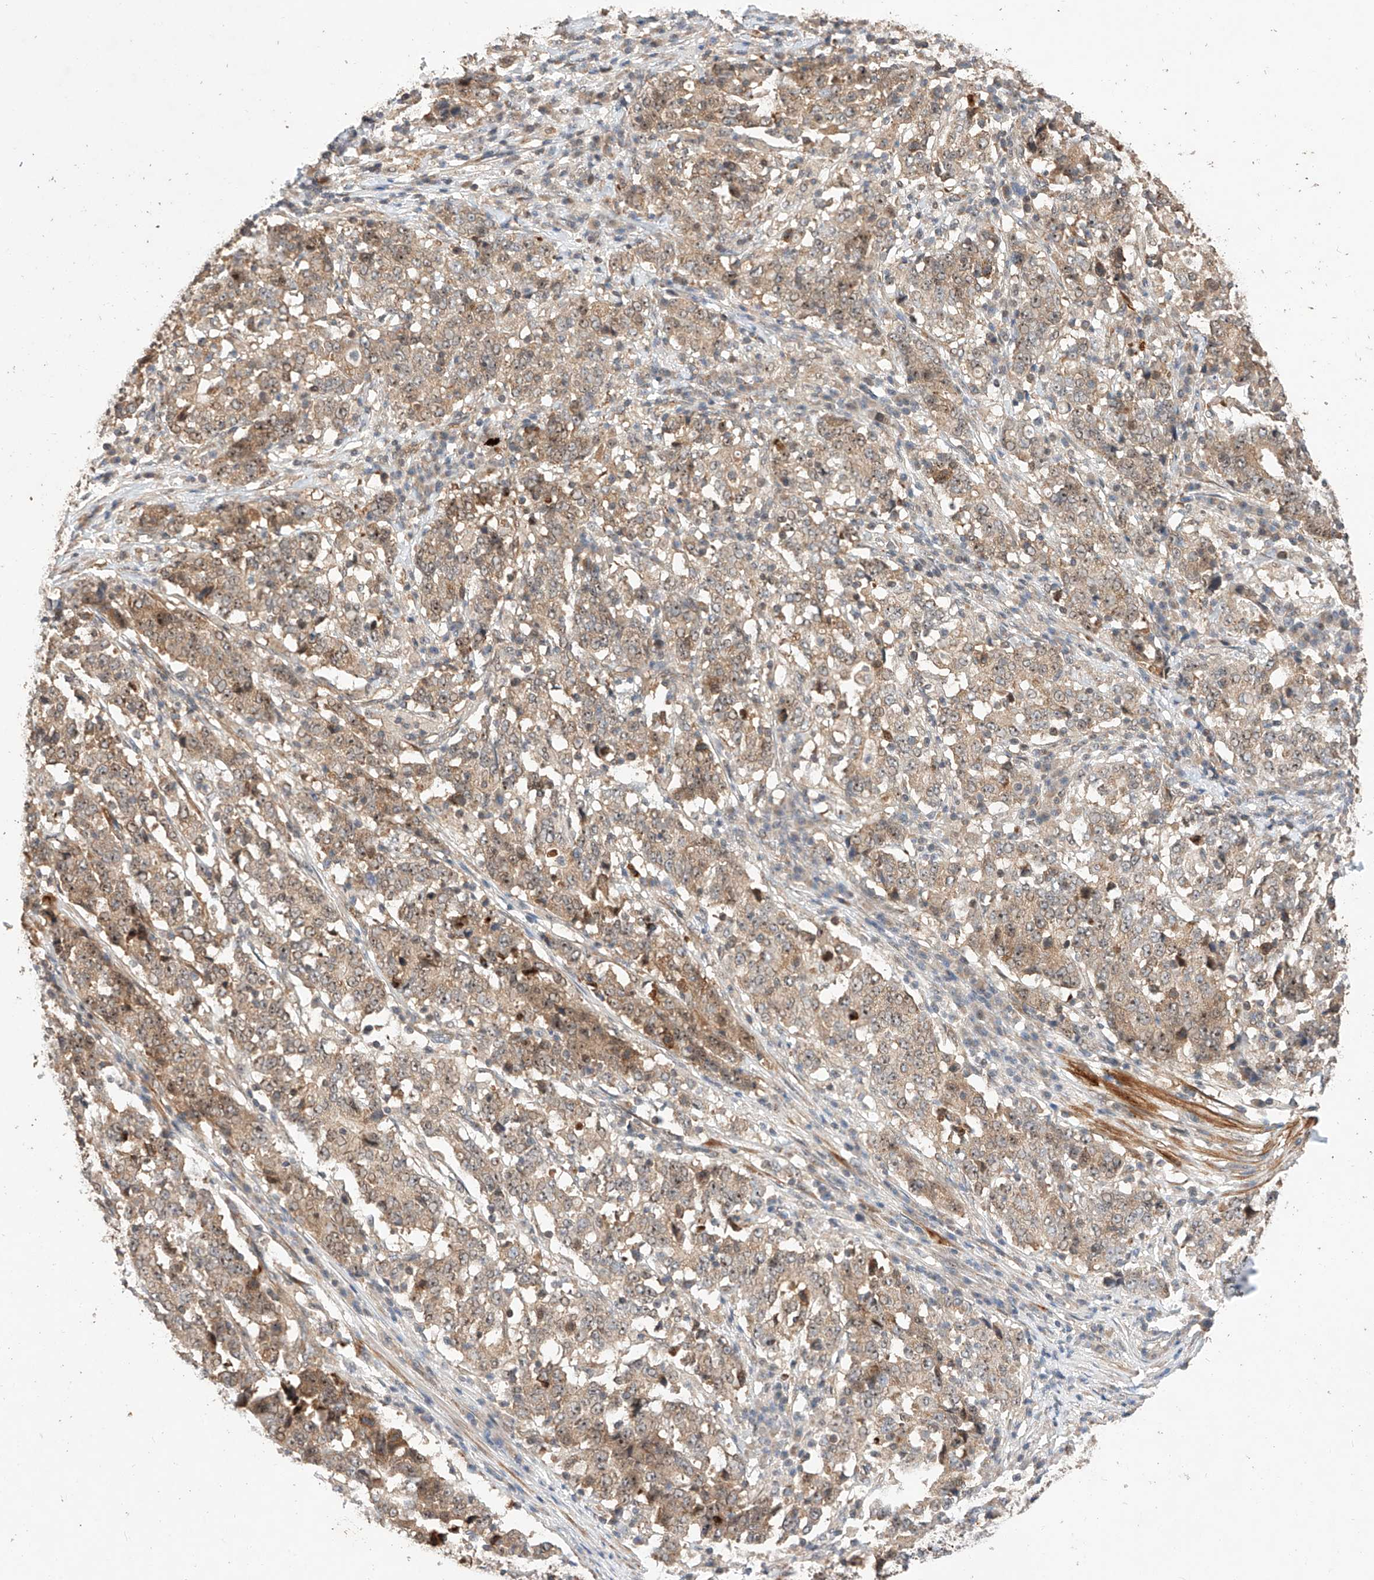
{"staining": {"intensity": "weak", "quantity": "25%-75%", "location": "cytoplasmic/membranous"}, "tissue": "stomach cancer", "cell_type": "Tumor cells", "image_type": "cancer", "snomed": [{"axis": "morphology", "description": "Adenocarcinoma, NOS"}, {"axis": "topography", "description": "Stomach"}], "caption": "An immunohistochemistry (IHC) image of neoplastic tissue is shown. Protein staining in brown labels weak cytoplasmic/membranous positivity in adenocarcinoma (stomach) within tumor cells.", "gene": "RAB23", "patient": {"sex": "male", "age": 59}}